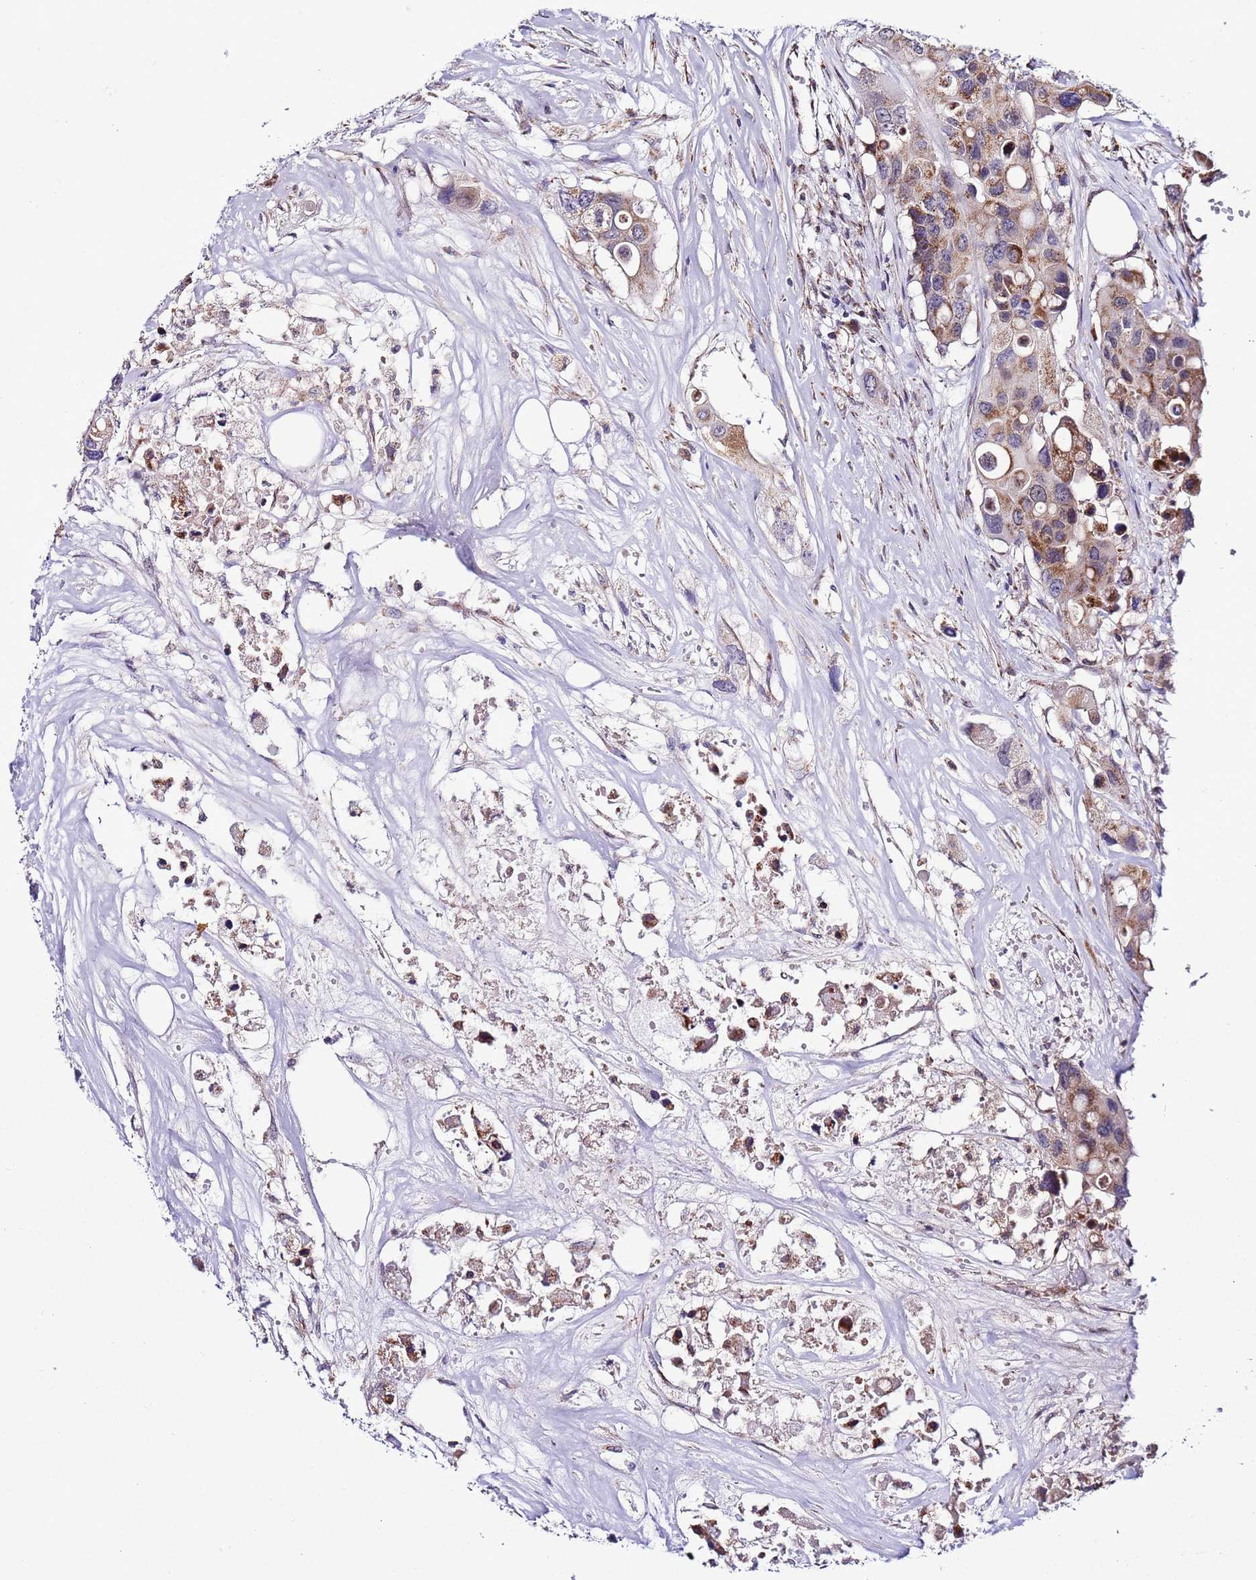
{"staining": {"intensity": "moderate", "quantity": ">75%", "location": "cytoplasmic/membranous"}, "tissue": "colorectal cancer", "cell_type": "Tumor cells", "image_type": "cancer", "snomed": [{"axis": "morphology", "description": "Adenocarcinoma, NOS"}, {"axis": "topography", "description": "Colon"}], "caption": "Brown immunohistochemical staining in colorectal cancer exhibits moderate cytoplasmic/membranous positivity in about >75% of tumor cells.", "gene": "UEVLD", "patient": {"sex": "male", "age": 77}}